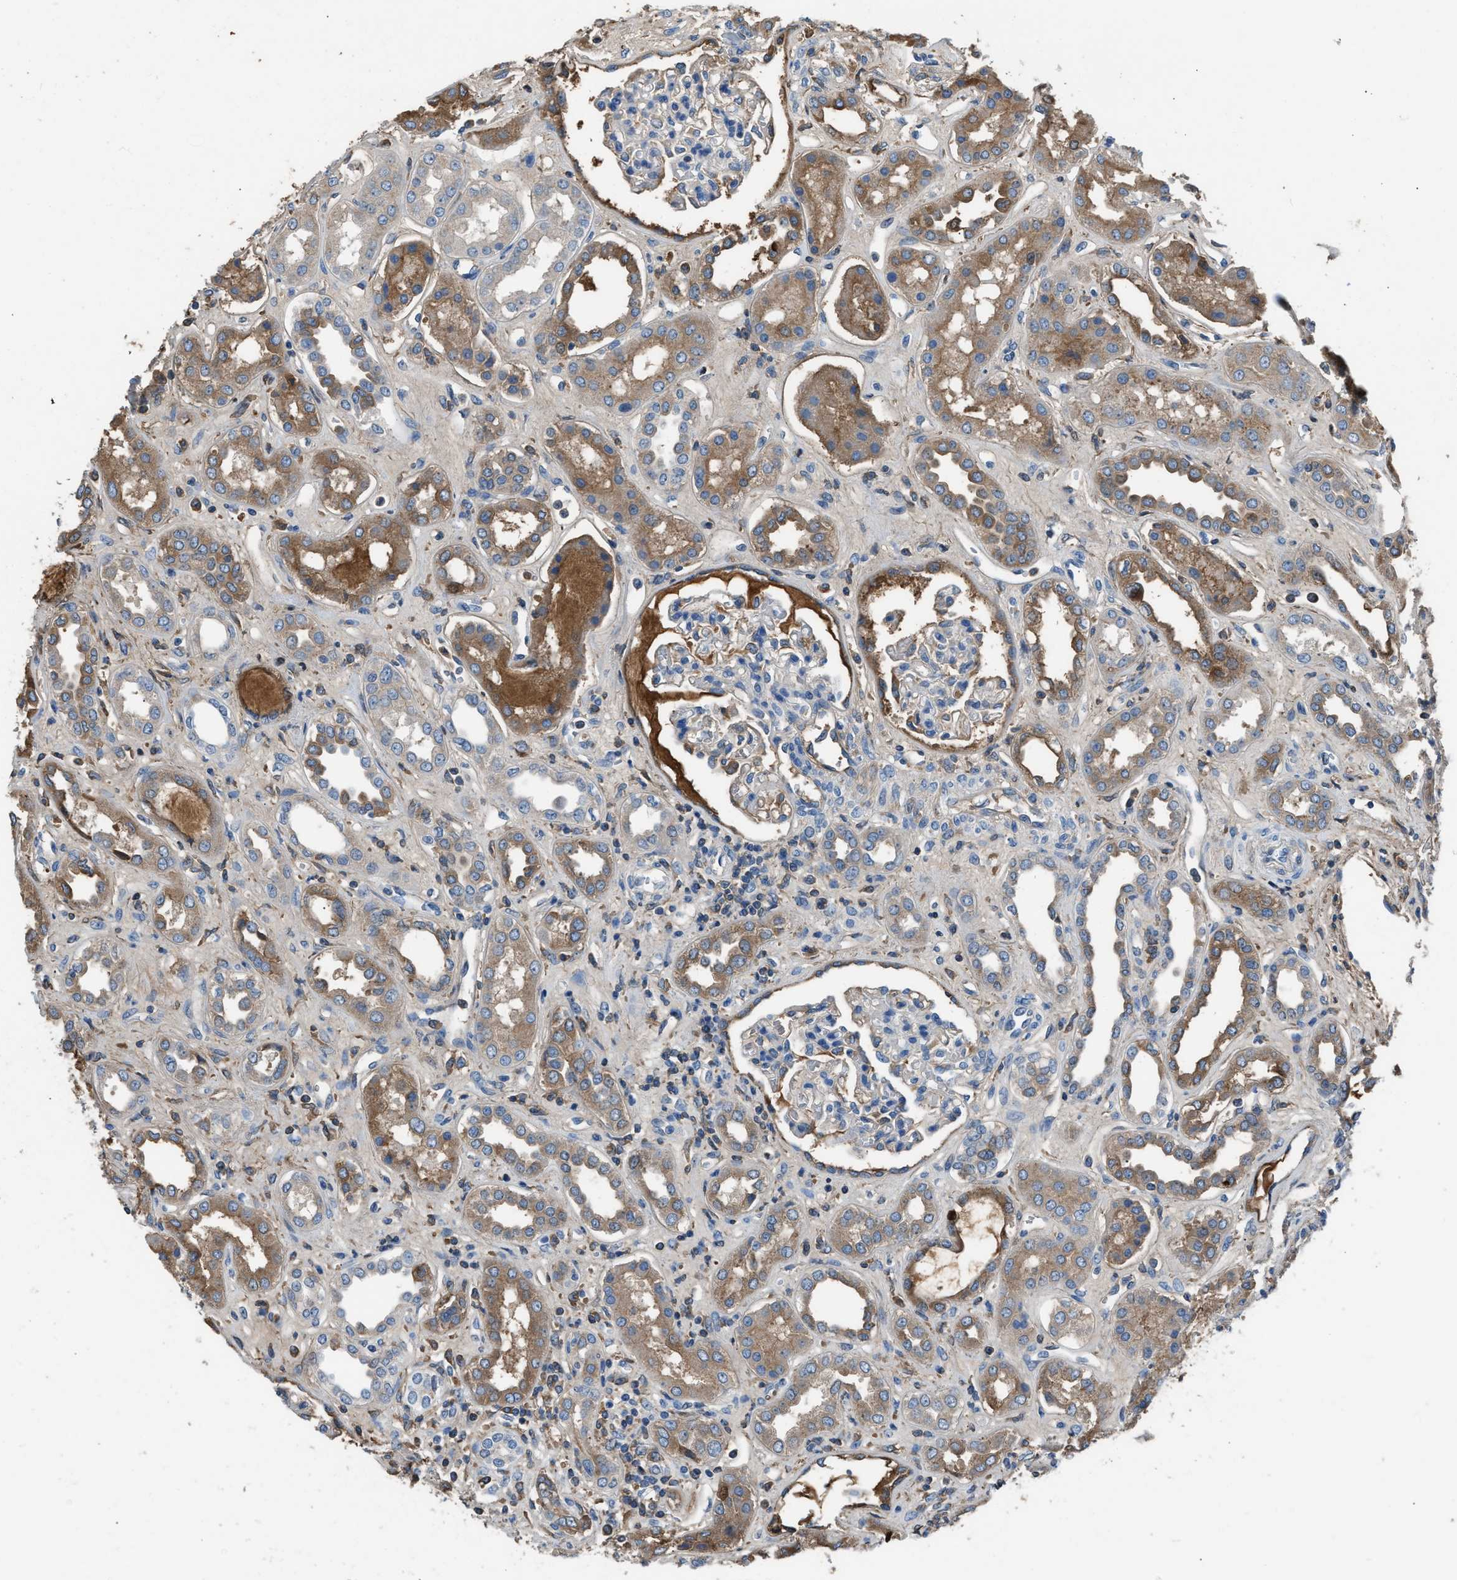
{"staining": {"intensity": "moderate", "quantity": "<25%", "location": "cytoplasmic/membranous"}, "tissue": "kidney", "cell_type": "Cells in glomeruli", "image_type": "normal", "snomed": [{"axis": "morphology", "description": "Normal tissue, NOS"}, {"axis": "topography", "description": "Kidney"}], "caption": "Immunohistochemical staining of normal human kidney exhibits moderate cytoplasmic/membranous protein expression in about <25% of cells in glomeruli. (DAB (3,3'-diaminobenzidine) IHC, brown staining for protein, blue staining for nuclei).", "gene": "STC1", "patient": {"sex": "male", "age": 59}}